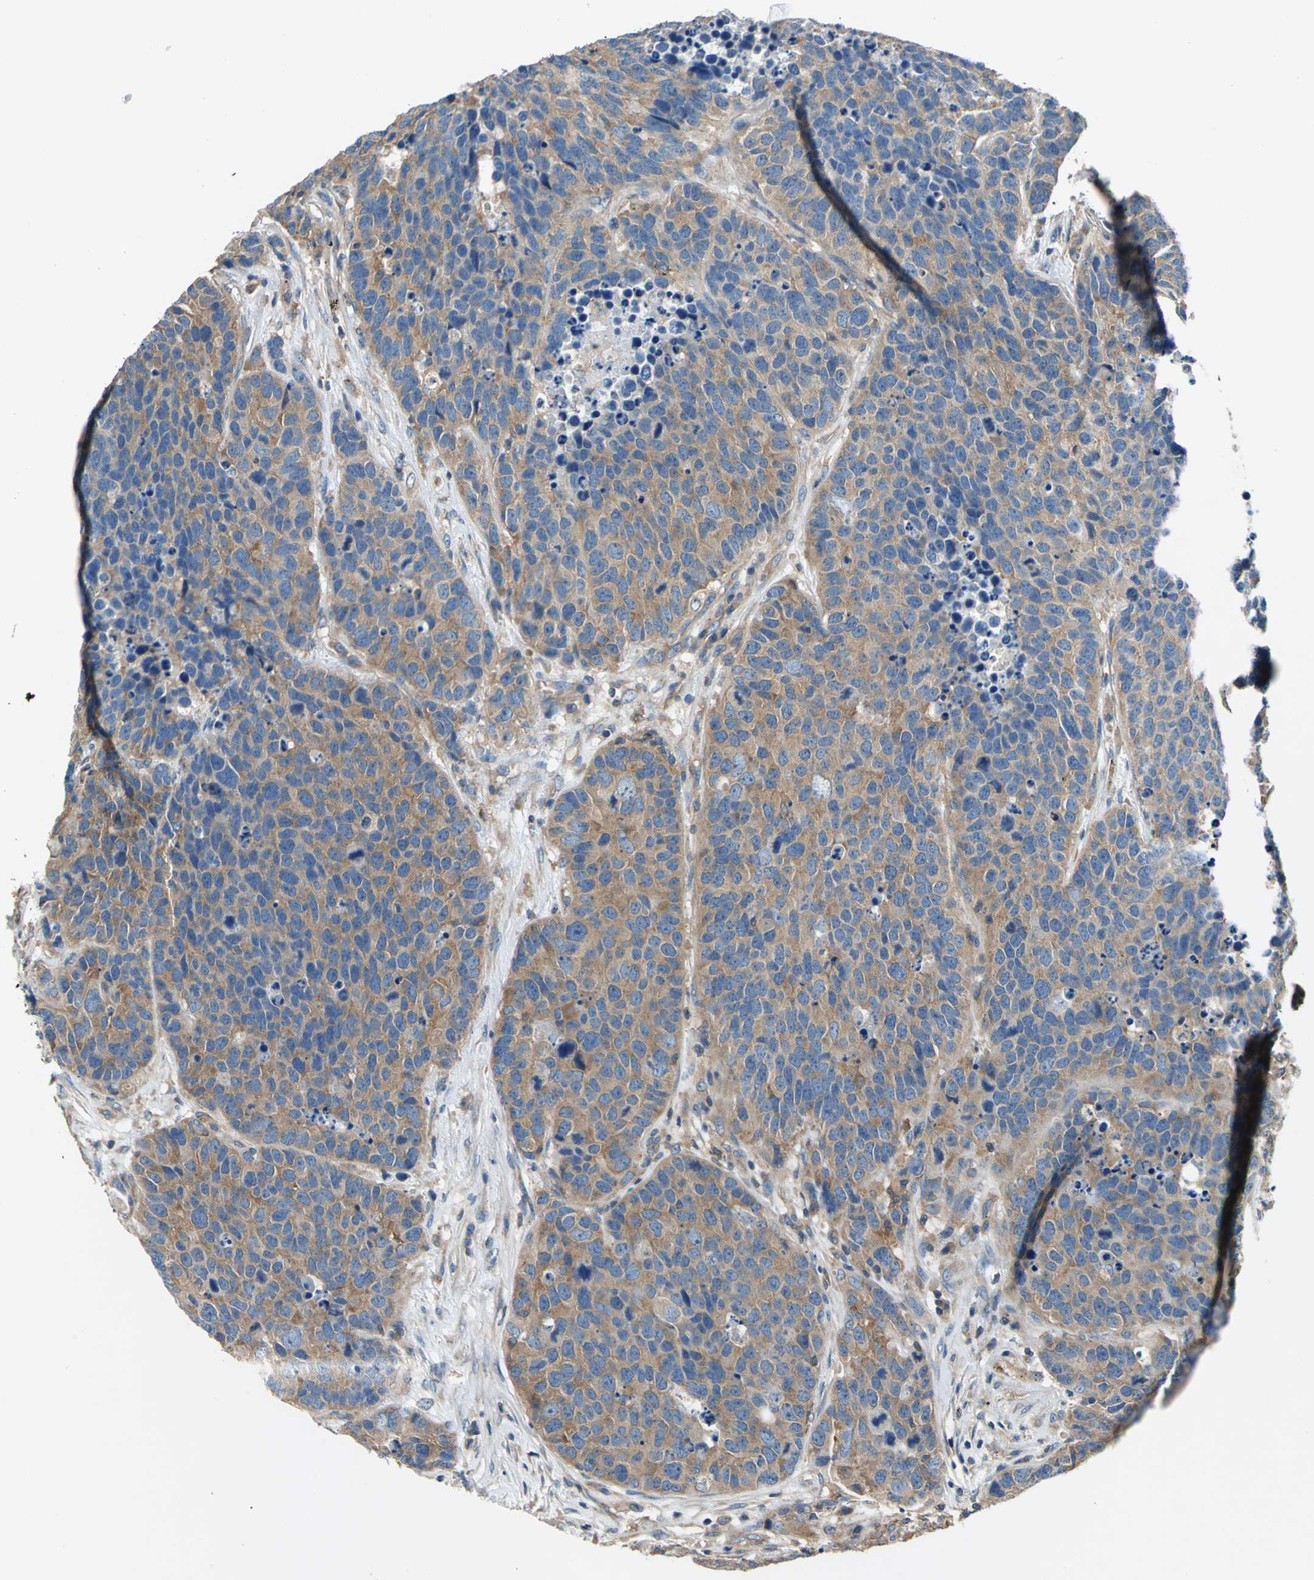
{"staining": {"intensity": "moderate", "quantity": ">75%", "location": "cytoplasmic/membranous"}, "tissue": "carcinoid", "cell_type": "Tumor cells", "image_type": "cancer", "snomed": [{"axis": "morphology", "description": "Carcinoid, malignant, NOS"}, {"axis": "topography", "description": "Lung"}], "caption": "IHC (DAB) staining of malignant carcinoid reveals moderate cytoplasmic/membranous protein staining in about >75% of tumor cells. The staining was performed using DAB to visualize the protein expression in brown, while the nuclei were stained in blue with hematoxylin (Magnification: 20x).", "gene": "DDX3Y", "patient": {"sex": "male", "age": 60}}